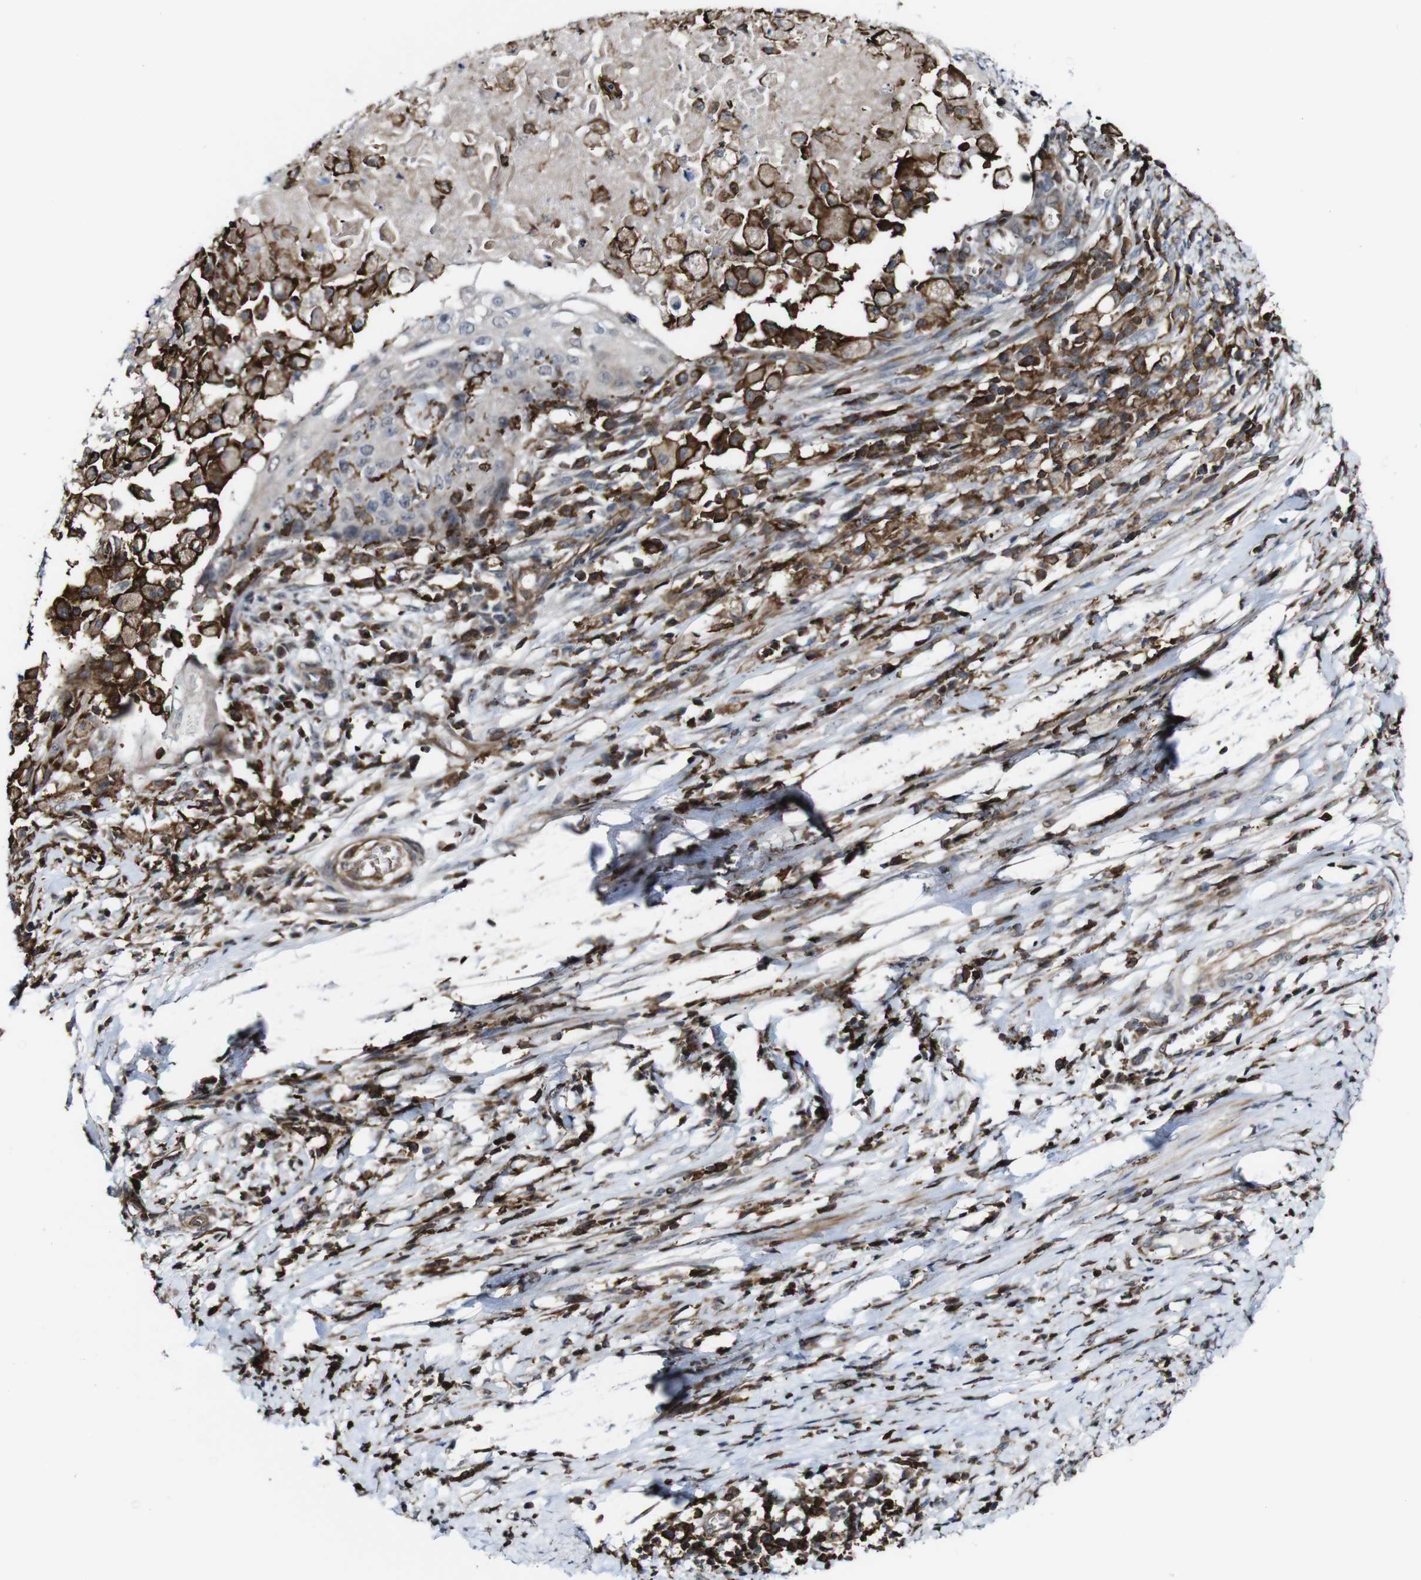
{"staining": {"intensity": "strong", "quantity": ">75%", "location": "cytoplasmic/membranous"}, "tissue": "cervical cancer", "cell_type": "Tumor cells", "image_type": "cancer", "snomed": [{"axis": "morphology", "description": "Squamous cell carcinoma, NOS"}, {"axis": "topography", "description": "Cervix"}], "caption": "Immunohistochemical staining of cervical cancer reveals high levels of strong cytoplasmic/membranous protein staining in approximately >75% of tumor cells. The staining was performed using DAB (3,3'-diaminobenzidine), with brown indicating positive protein expression. Nuclei are stained blue with hematoxylin.", "gene": "JAK2", "patient": {"sex": "female", "age": 39}}